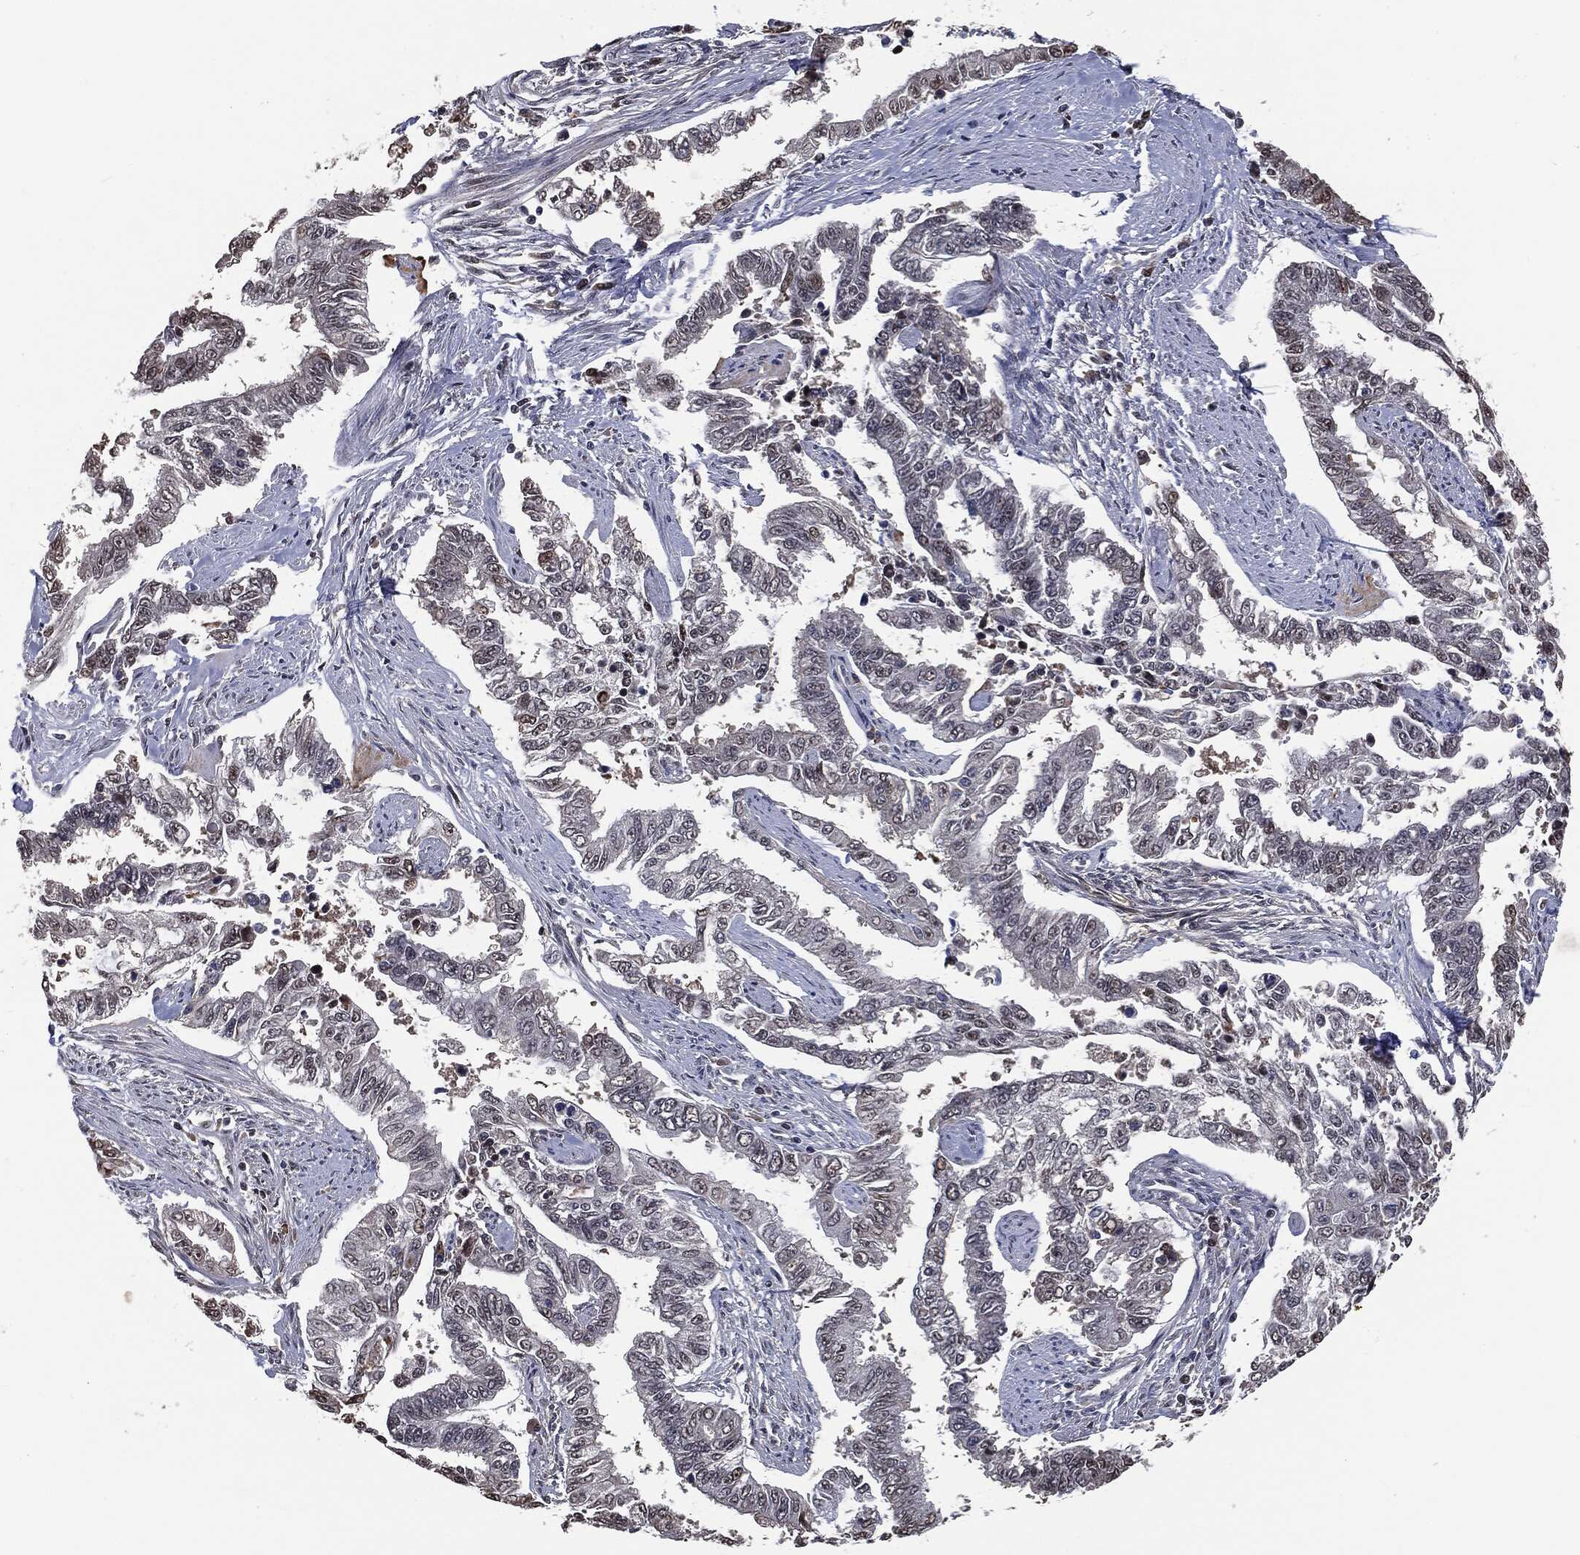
{"staining": {"intensity": "negative", "quantity": "none", "location": "none"}, "tissue": "endometrial cancer", "cell_type": "Tumor cells", "image_type": "cancer", "snomed": [{"axis": "morphology", "description": "Adenocarcinoma, NOS"}, {"axis": "topography", "description": "Uterus"}], "caption": "High magnification brightfield microscopy of endometrial cancer (adenocarcinoma) stained with DAB (3,3'-diaminobenzidine) (brown) and counterstained with hematoxylin (blue): tumor cells show no significant expression.", "gene": "SHLD2", "patient": {"sex": "female", "age": 59}}